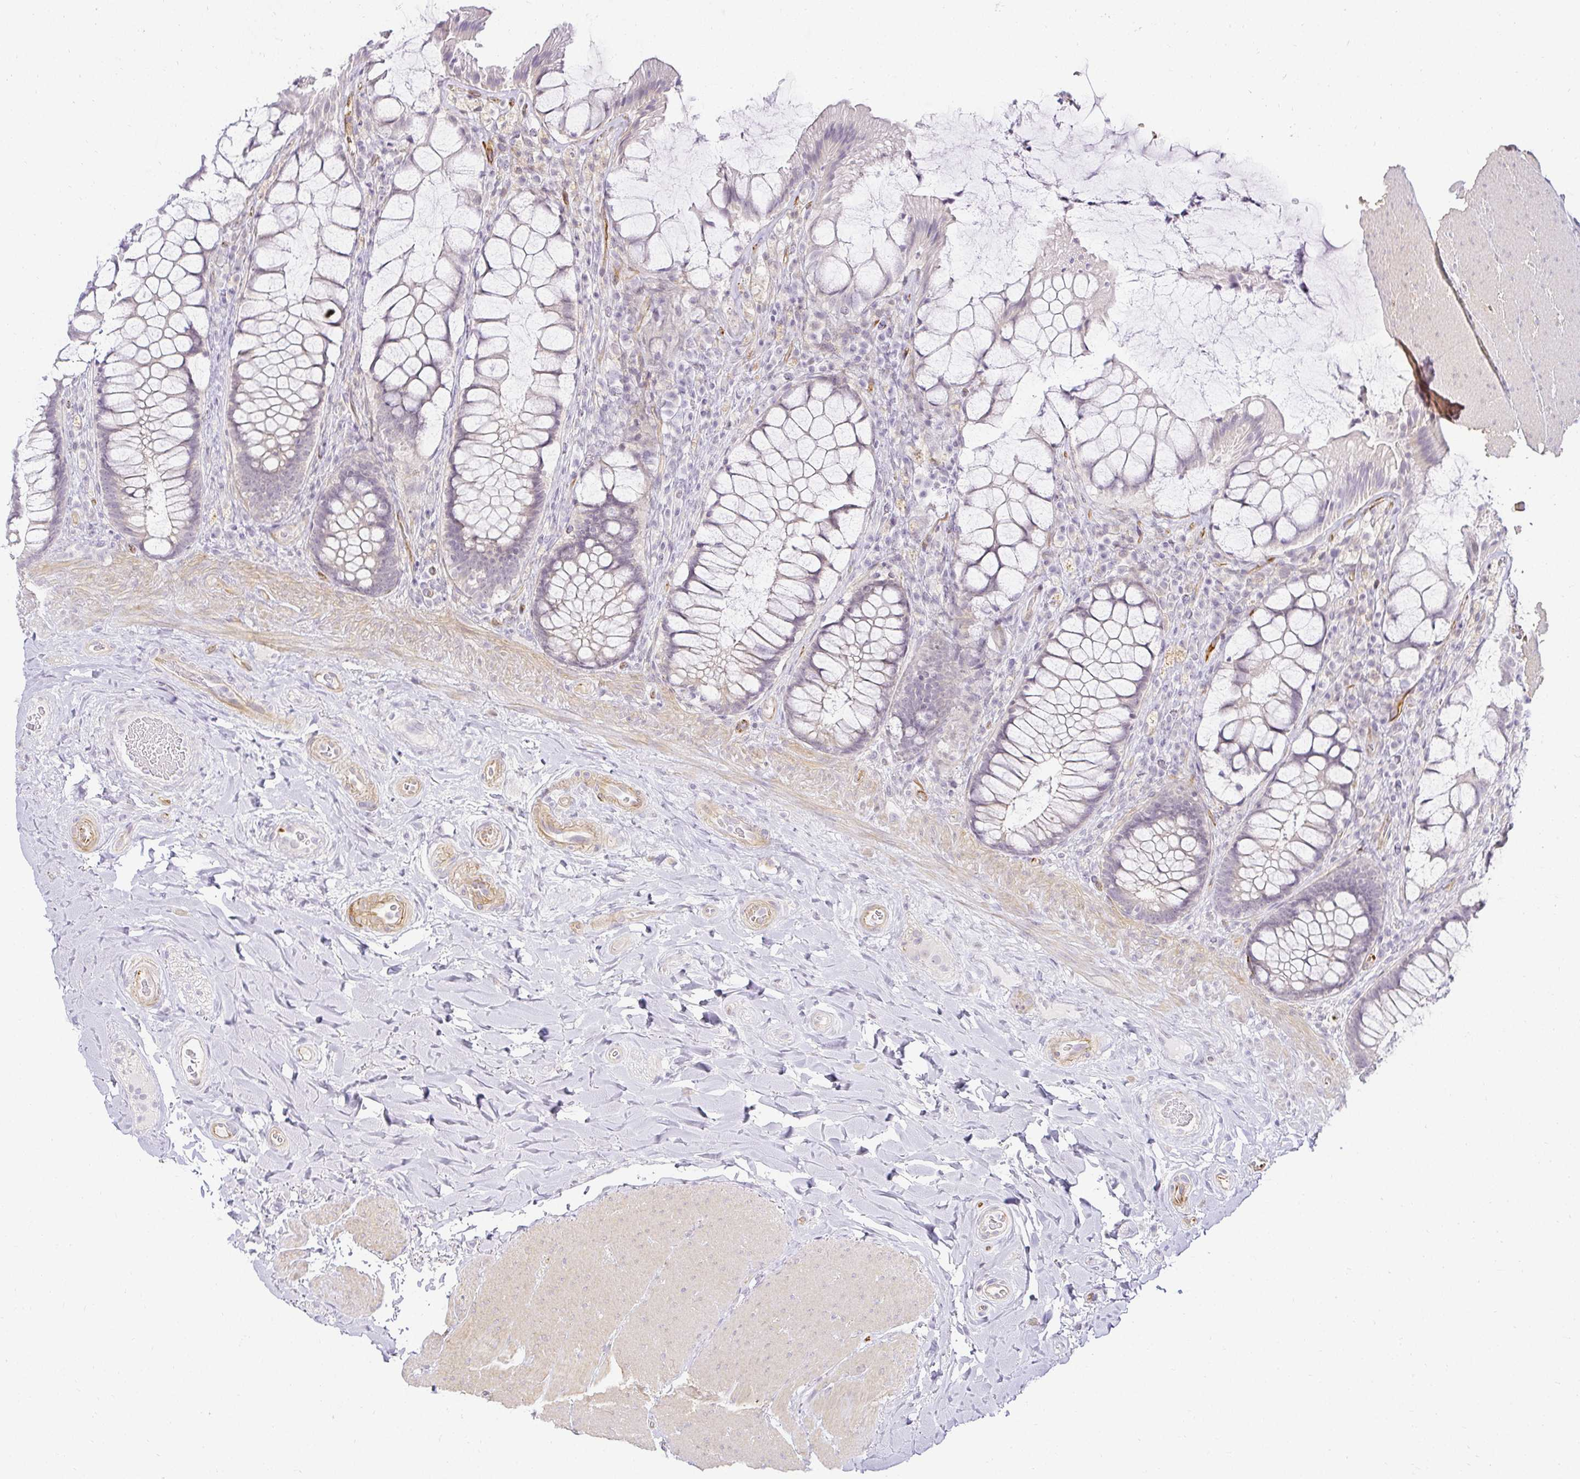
{"staining": {"intensity": "negative", "quantity": "none", "location": "none"}, "tissue": "rectum", "cell_type": "Glandular cells", "image_type": "normal", "snomed": [{"axis": "morphology", "description": "Normal tissue, NOS"}, {"axis": "topography", "description": "Rectum"}], "caption": "Histopathology image shows no significant protein expression in glandular cells of normal rectum.", "gene": "ACAN", "patient": {"sex": "female", "age": 58}}